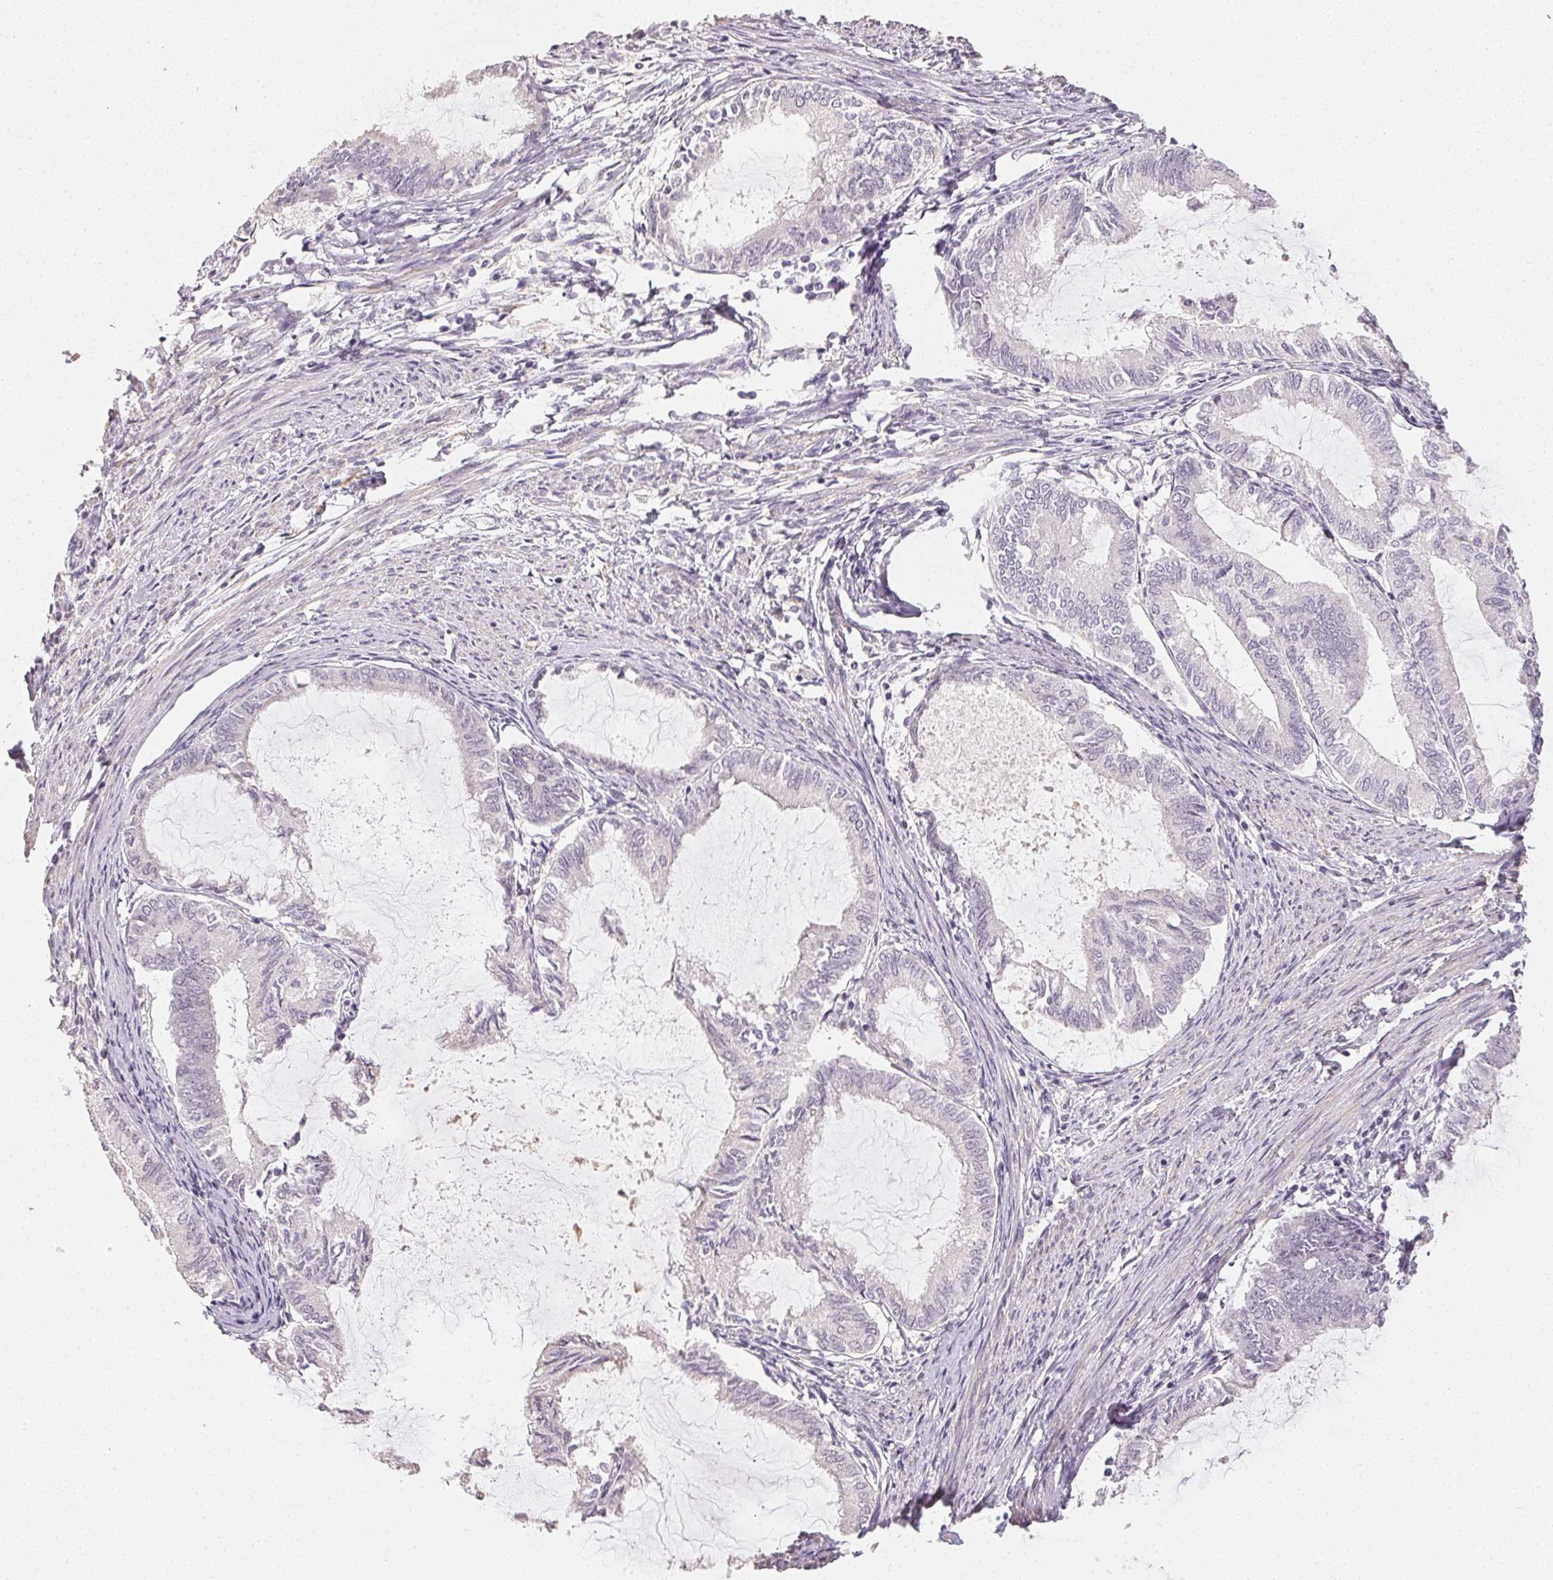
{"staining": {"intensity": "negative", "quantity": "none", "location": "none"}, "tissue": "endometrial cancer", "cell_type": "Tumor cells", "image_type": "cancer", "snomed": [{"axis": "morphology", "description": "Adenocarcinoma, NOS"}, {"axis": "topography", "description": "Endometrium"}], "caption": "Immunohistochemistry (IHC) of endometrial cancer exhibits no positivity in tumor cells.", "gene": "TMEM174", "patient": {"sex": "female", "age": 86}}